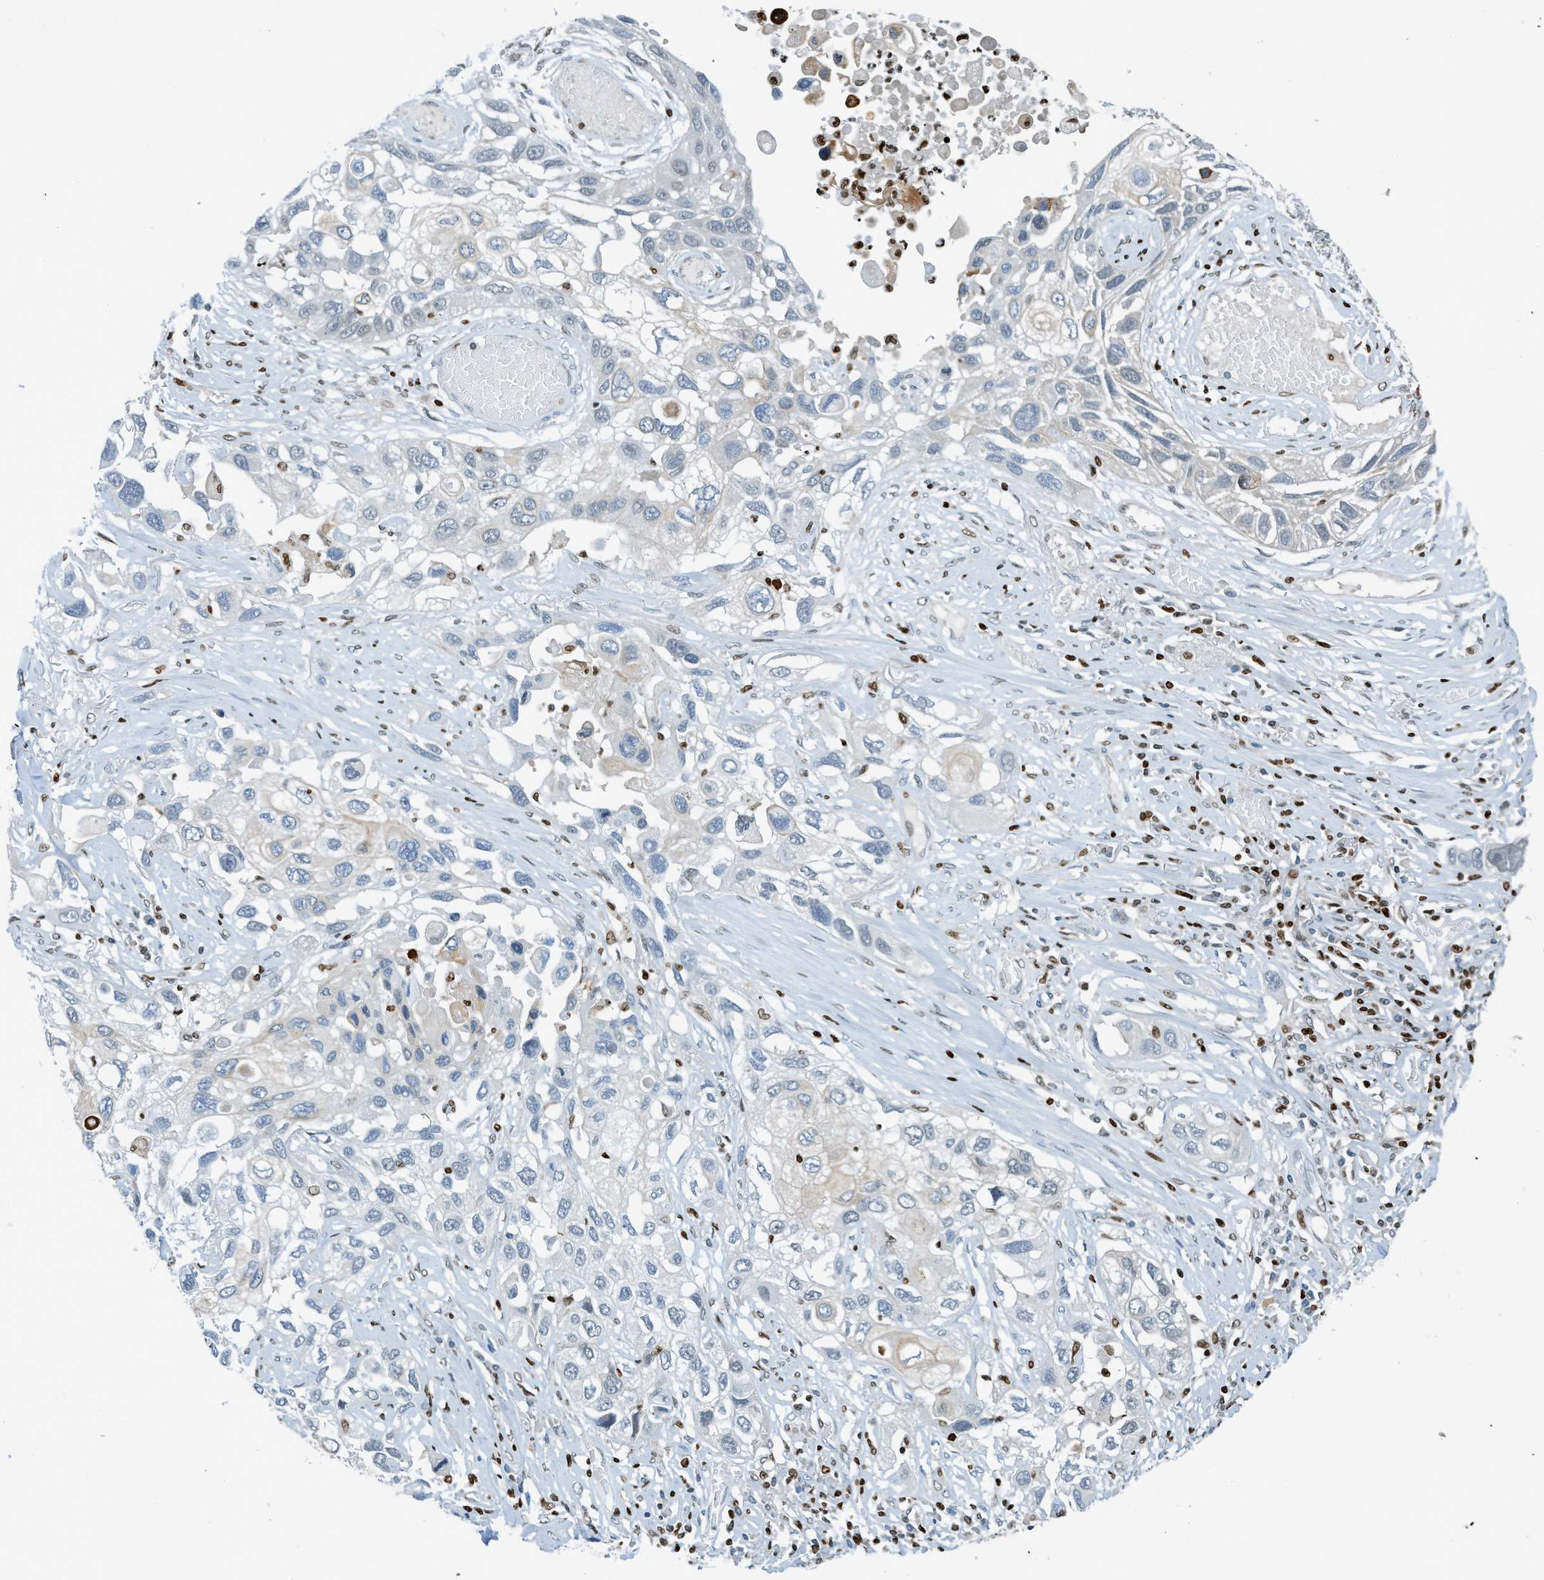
{"staining": {"intensity": "weak", "quantity": "<25%", "location": "cytoplasmic/membranous"}, "tissue": "lung cancer", "cell_type": "Tumor cells", "image_type": "cancer", "snomed": [{"axis": "morphology", "description": "Squamous cell carcinoma, NOS"}, {"axis": "topography", "description": "Lung"}], "caption": "This is an immunohistochemistry photomicrograph of human lung squamous cell carcinoma. There is no expression in tumor cells.", "gene": "SH3D19", "patient": {"sex": "male", "age": 71}}